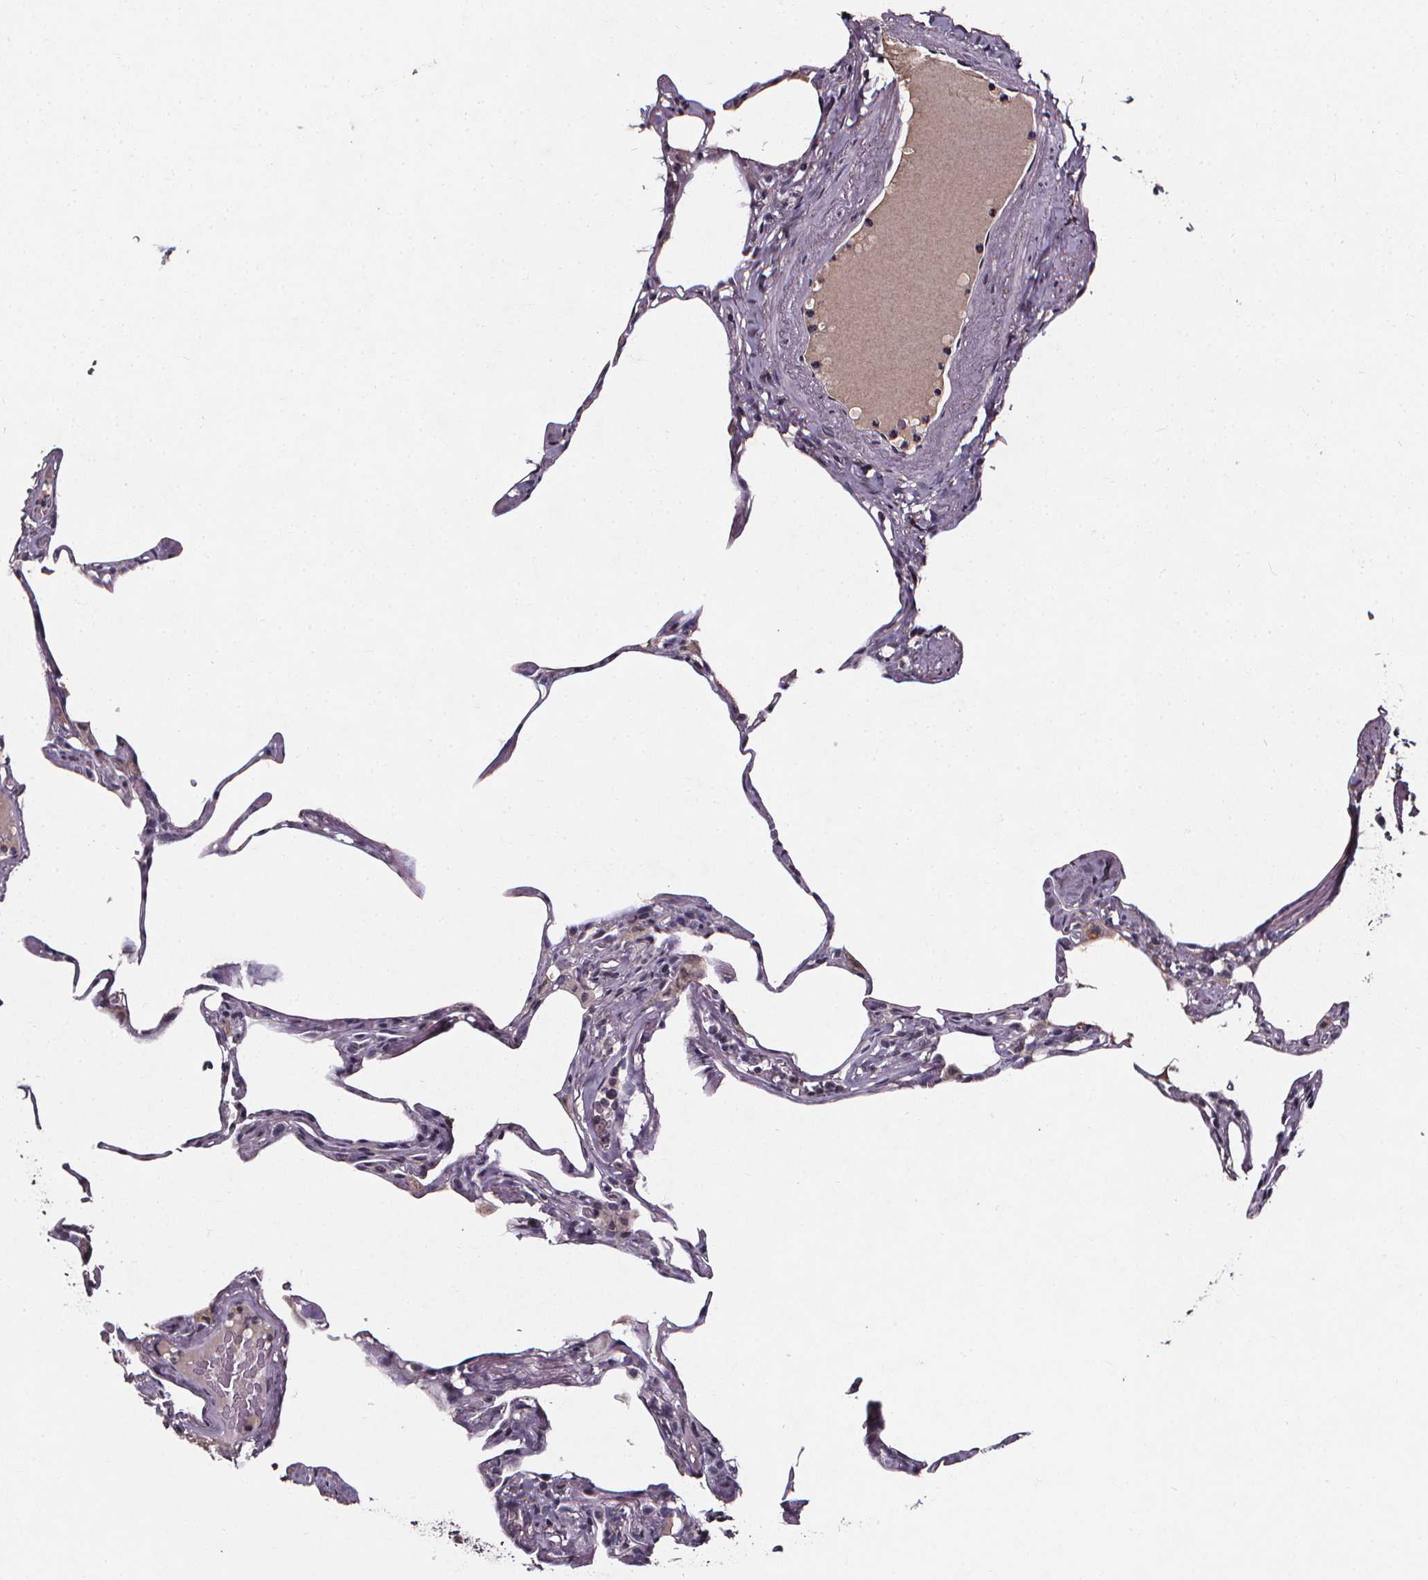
{"staining": {"intensity": "negative", "quantity": "none", "location": "none"}, "tissue": "lung", "cell_type": "Alveolar cells", "image_type": "normal", "snomed": [{"axis": "morphology", "description": "Normal tissue, NOS"}, {"axis": "topography", "description": "Lung"}], "caption": "There is no significant positivity in alveolar cells of lung. Brightfield microscopy of immunohistochemistry (IHC) stained with DAB (brown) and hematoxylin (blue), captured at high magnification.", "gene": "SPAG8", "patient": {"sex": "male", "age": 65}}